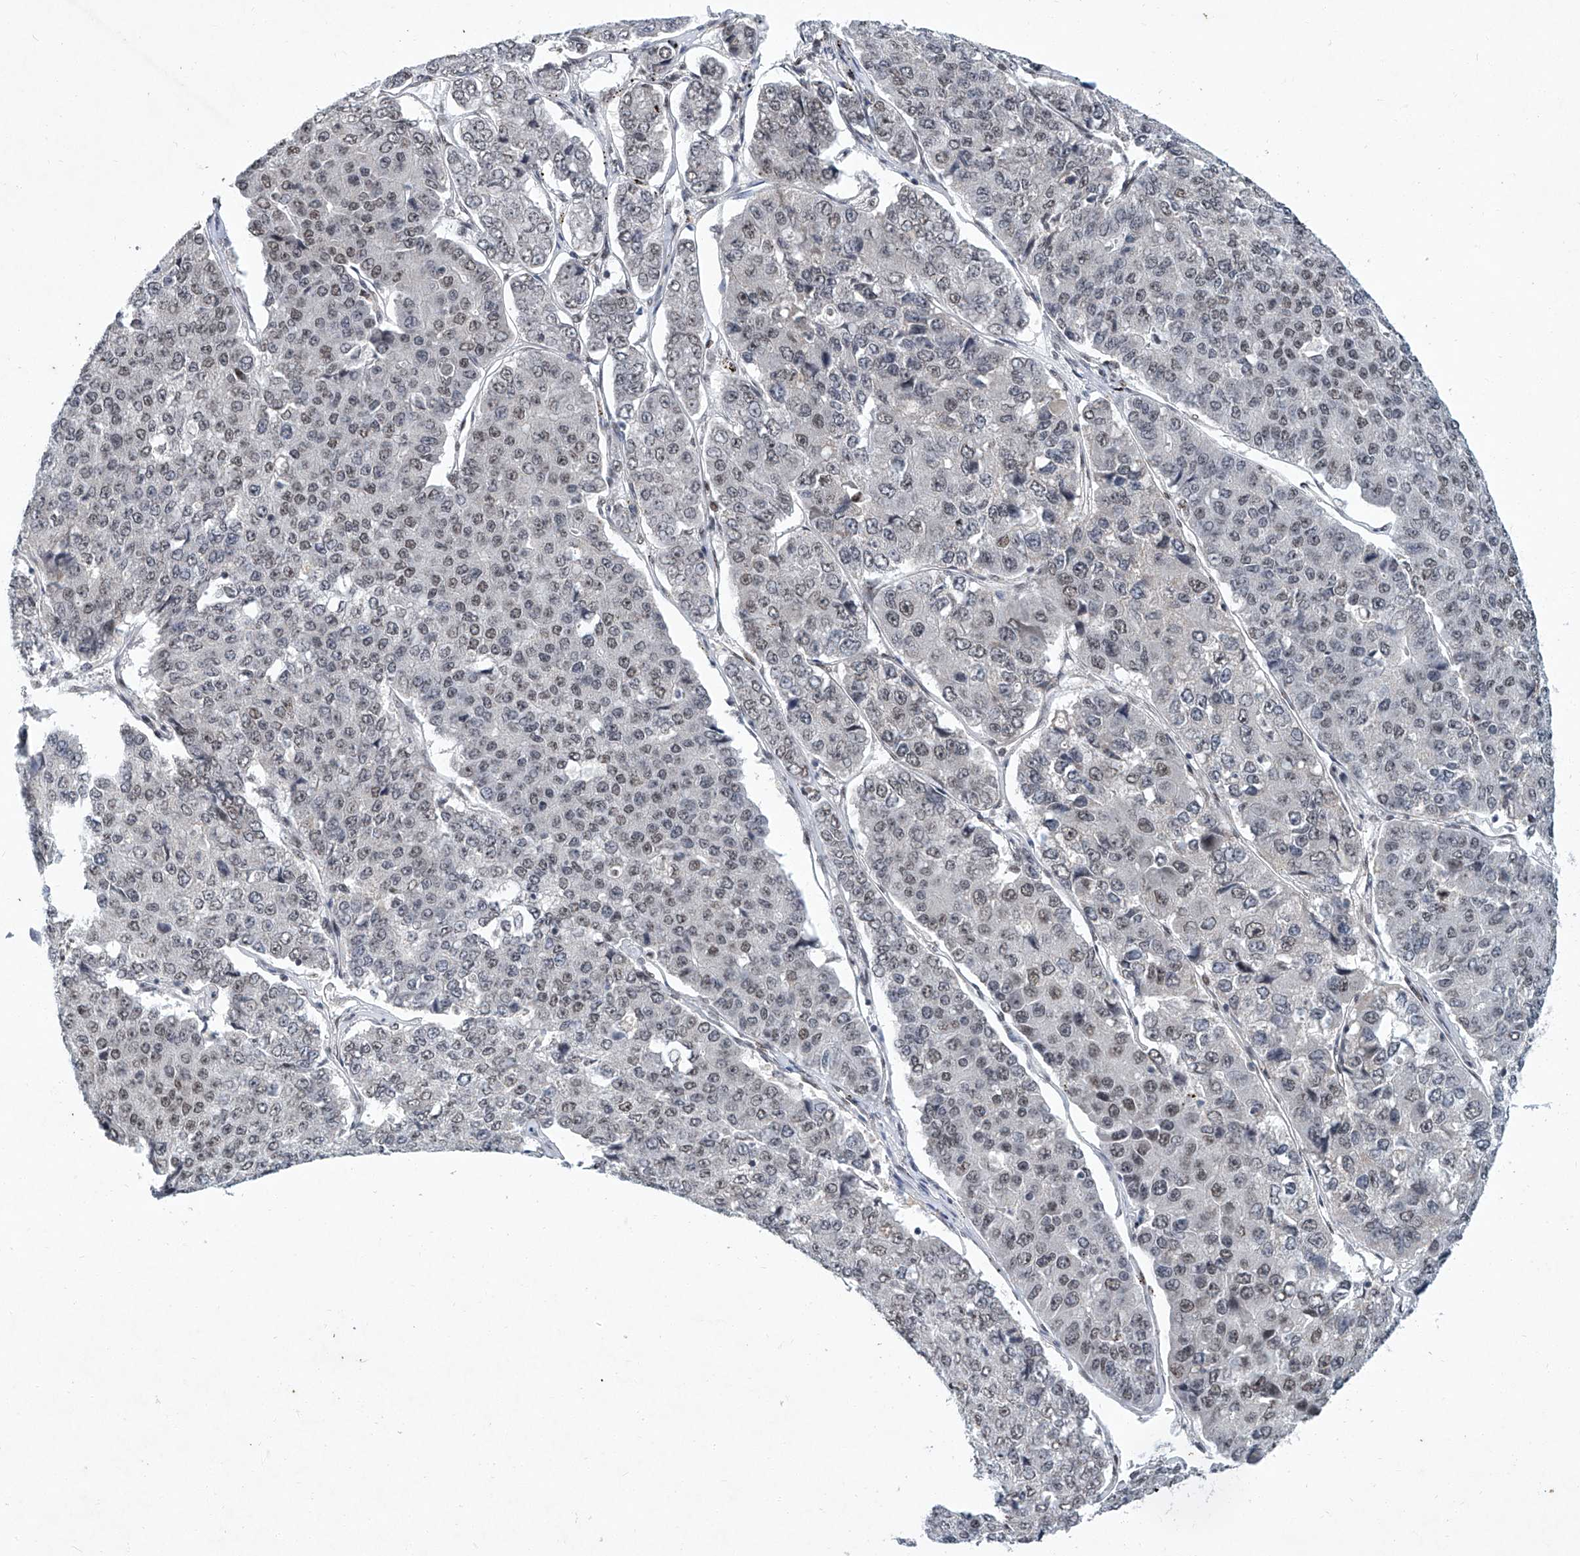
{"staining": {"intensity": "weak", "quantity": "25%-75%", "location": "nuclear"}, "tissue": "pancreatic cancer", "cell_type": "Tumor cells", "image_type": "cancer", "snomed": [{"axis": "morphology", "description": "Adenocarcinoma, NOS"}, {"axis": "topography", "description": "Pancreas"}], "caption": "Immunohistochemistry (IHC) histopathology image of human adenocarcinoma (pancreatic) stained for a protein (brown), which reveals low levels of weak nuclear staining in approximately 25%-75% of tumor cells.", "gene": "TFDP1", "patient": {"sex": "male", "age": 50}}